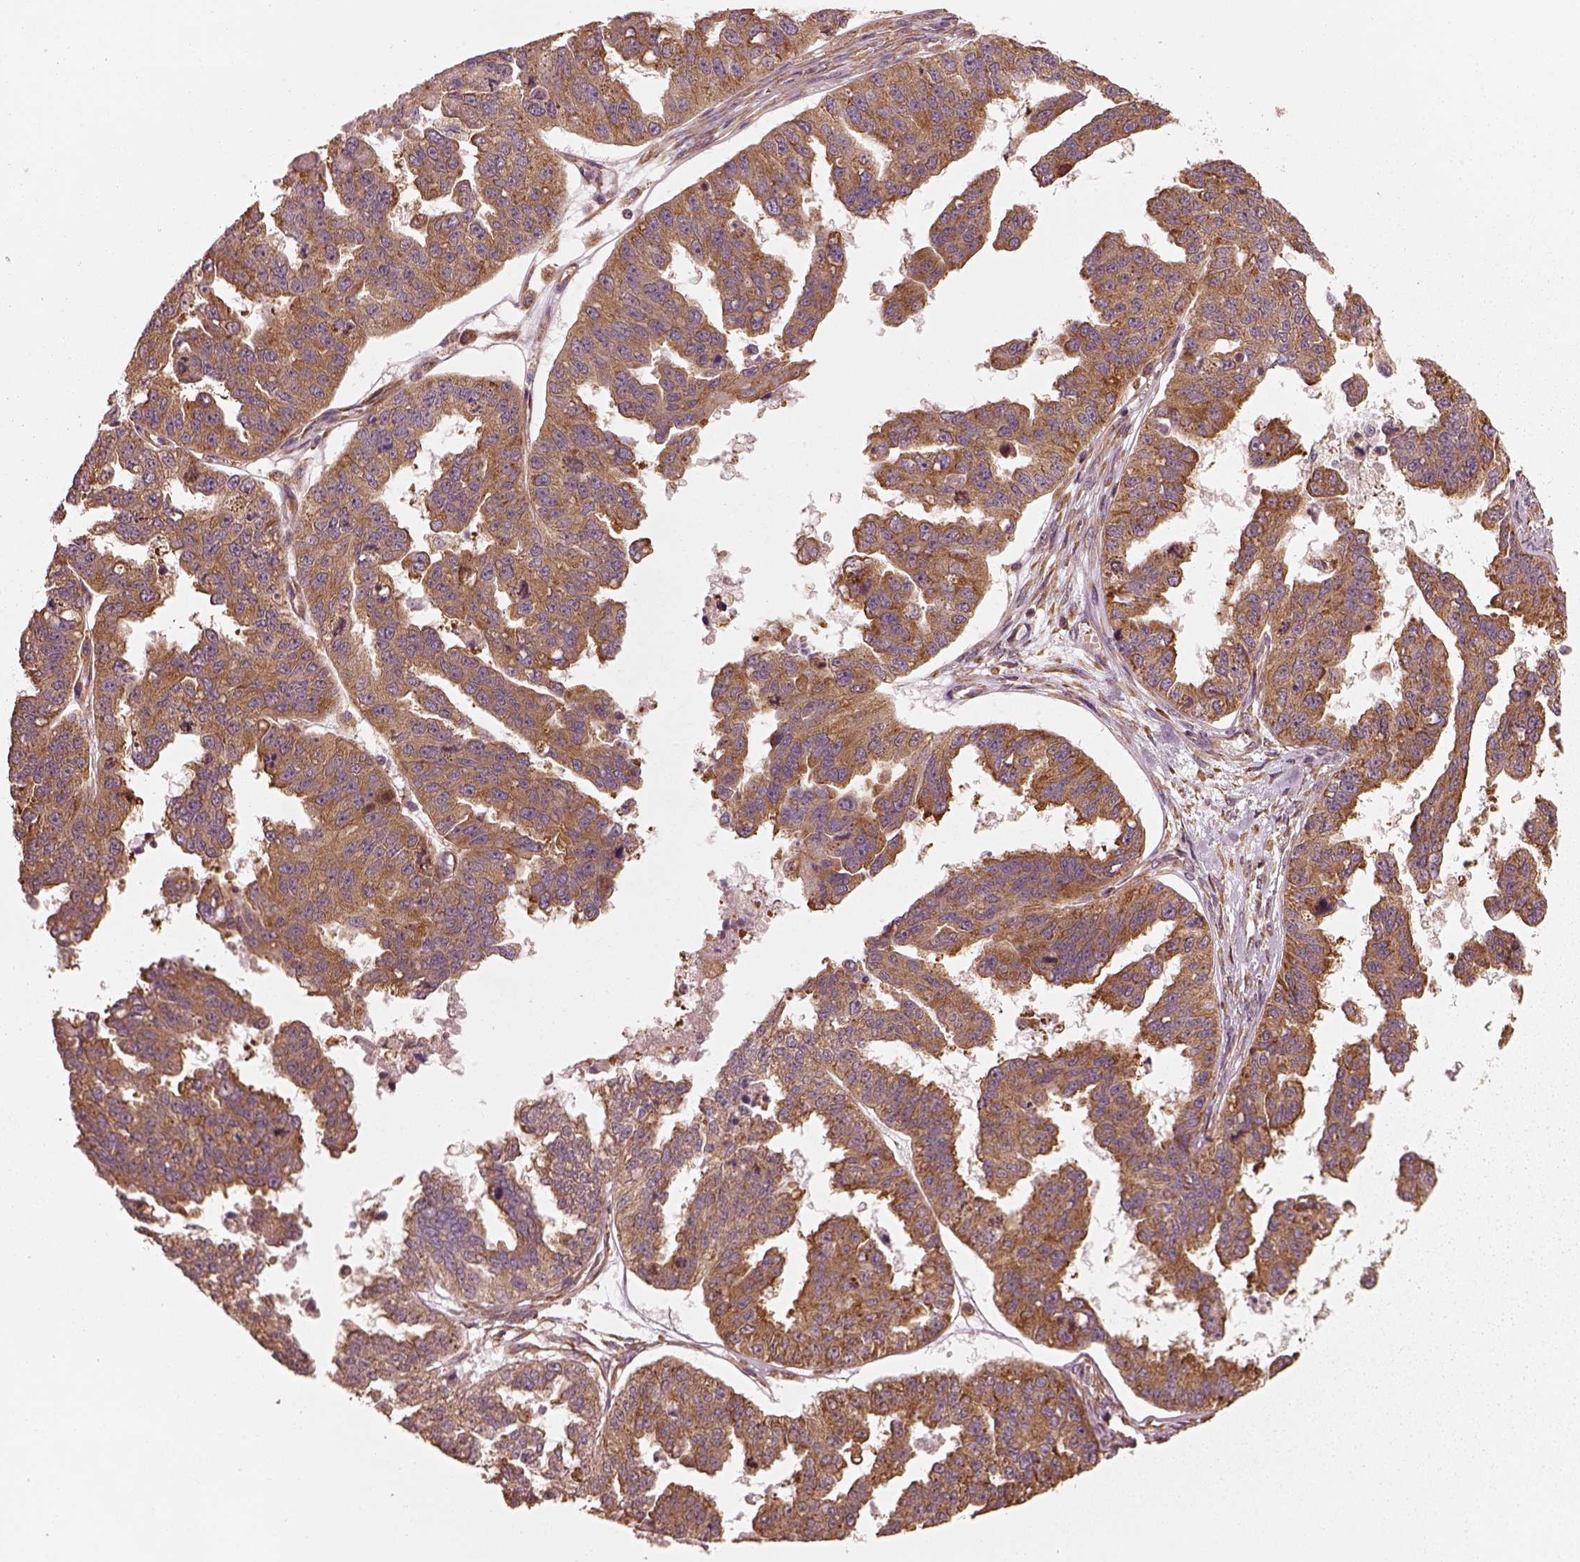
{"staining": {"intensity": "moderate", "quantity": ">75%", "location": "cytoplasmic/membranous"}, "tissue": "ovarian cancer", "cell_type": "Tumor cells", "image_type": "cancer", "snomed": [{"axis": "morphology", "description": "Cystadenocarcinoma, serous, NOS"}, {"axis": "topography", "description": "Ovary"}], "caption": "Human ovarian serous cystadenocarcinoma stained for a protein (brown) demonstrates moderate cytoplasmic/membranous positive expression in approximately >75% of tumor cells.", "gene": "RPS5", "patient": {"sex": "female", "age": 58}}